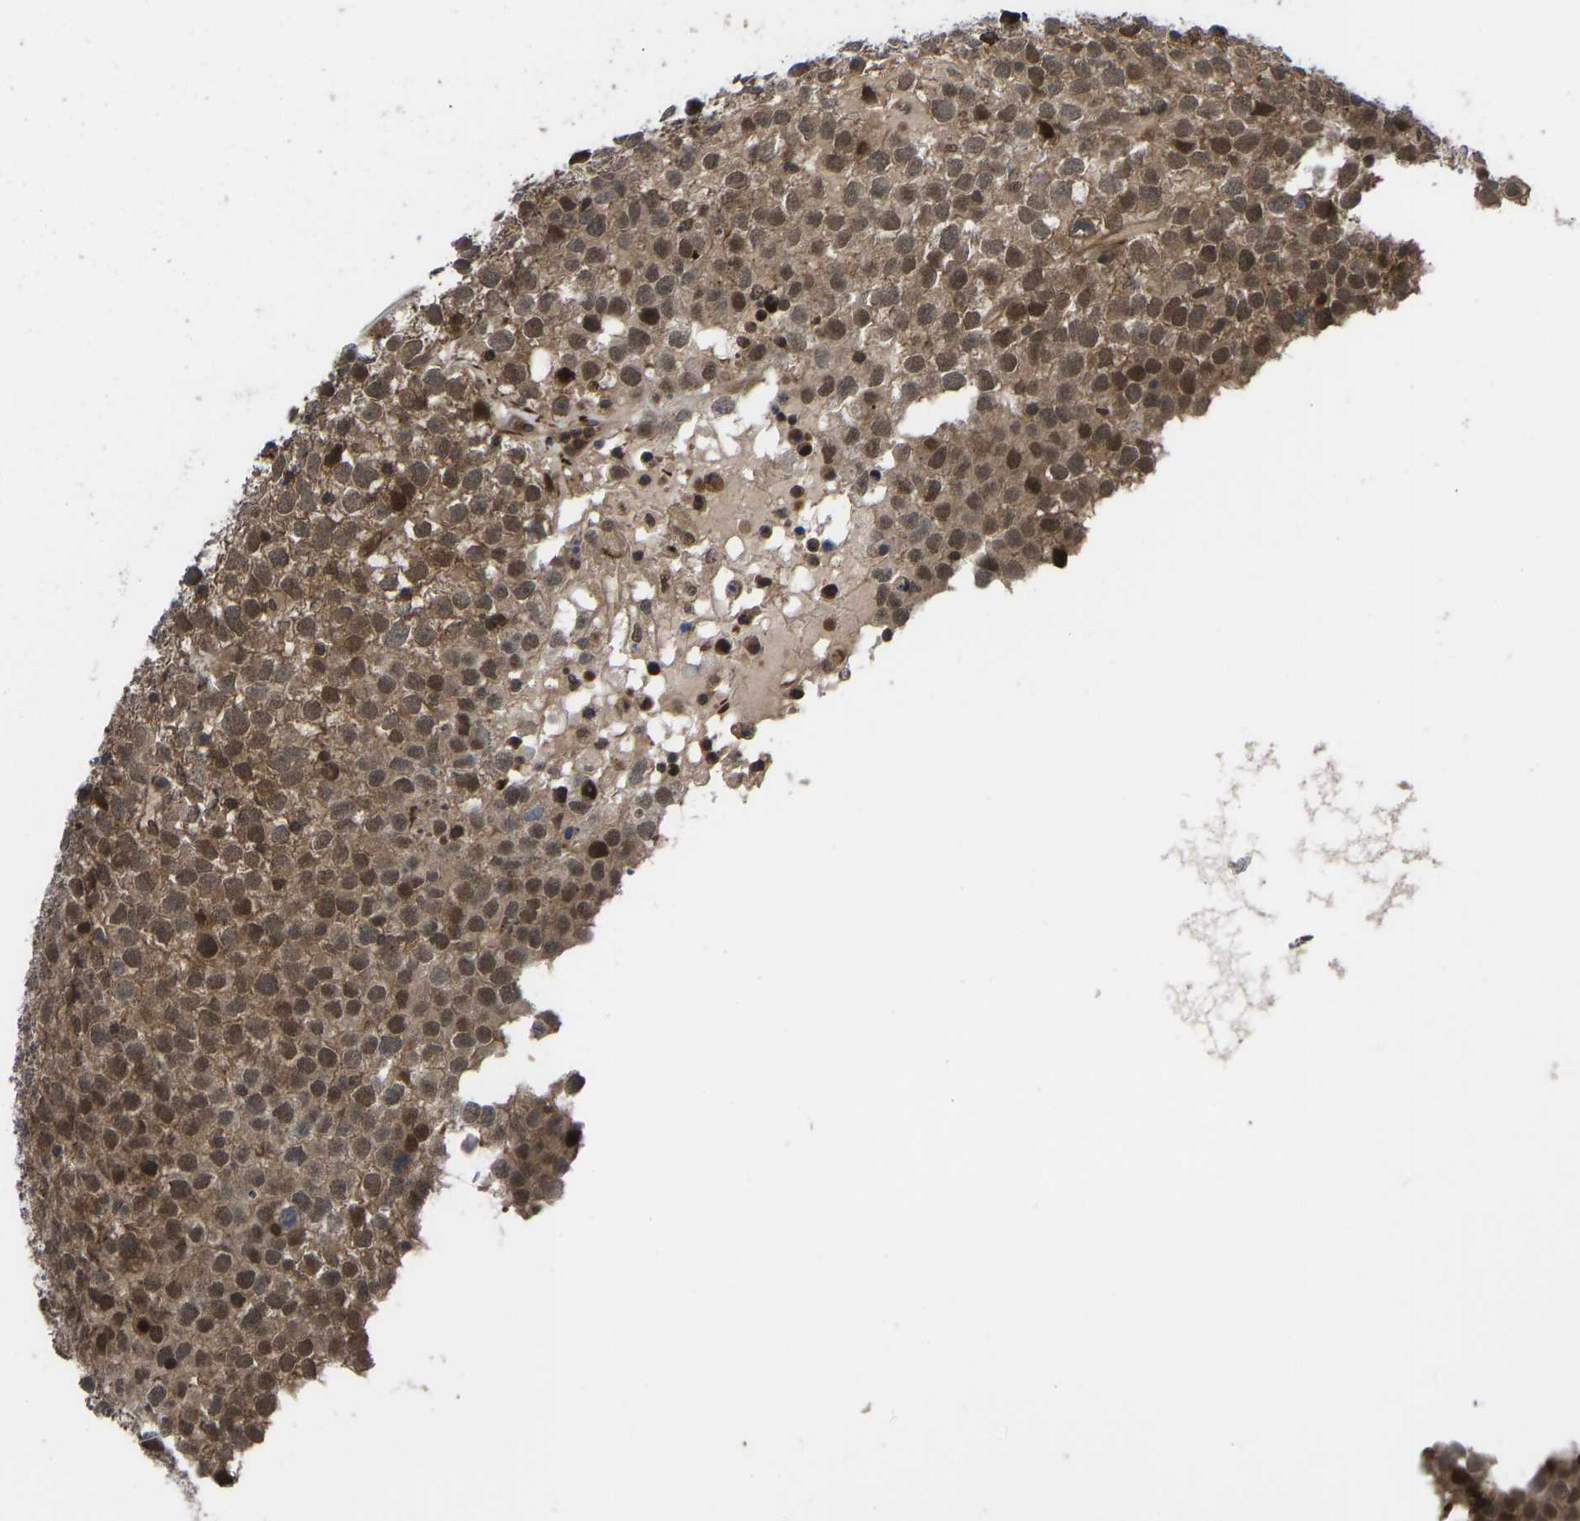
{"staining": {"intensity": "moderate", "quantity": ">75%", "location": "cytoplasmic/membranous,nuclear"}, "tissue": "testis cancer", "cell_type": "Tumor cells", "image_type": "cancer", "snomed": [{"axis": "morphology", "description": "Seminoma, NOS"}, {"axis": "topography", "description": "Testis"}], "caption": "The photomicrograph shows immunohistochemical staining of testis cancer. There is moderate cytoplasmic/membranous and nuclear expression is present in about >75% of tumor cells. The staining was performed using DAB to visualize the protein expression in brown, while the nuclei were stained in blue with hematoxylin (Magnification: 20x).", "gene": "CYP7B1", "patient": {"sex": "male", "age": 65}}